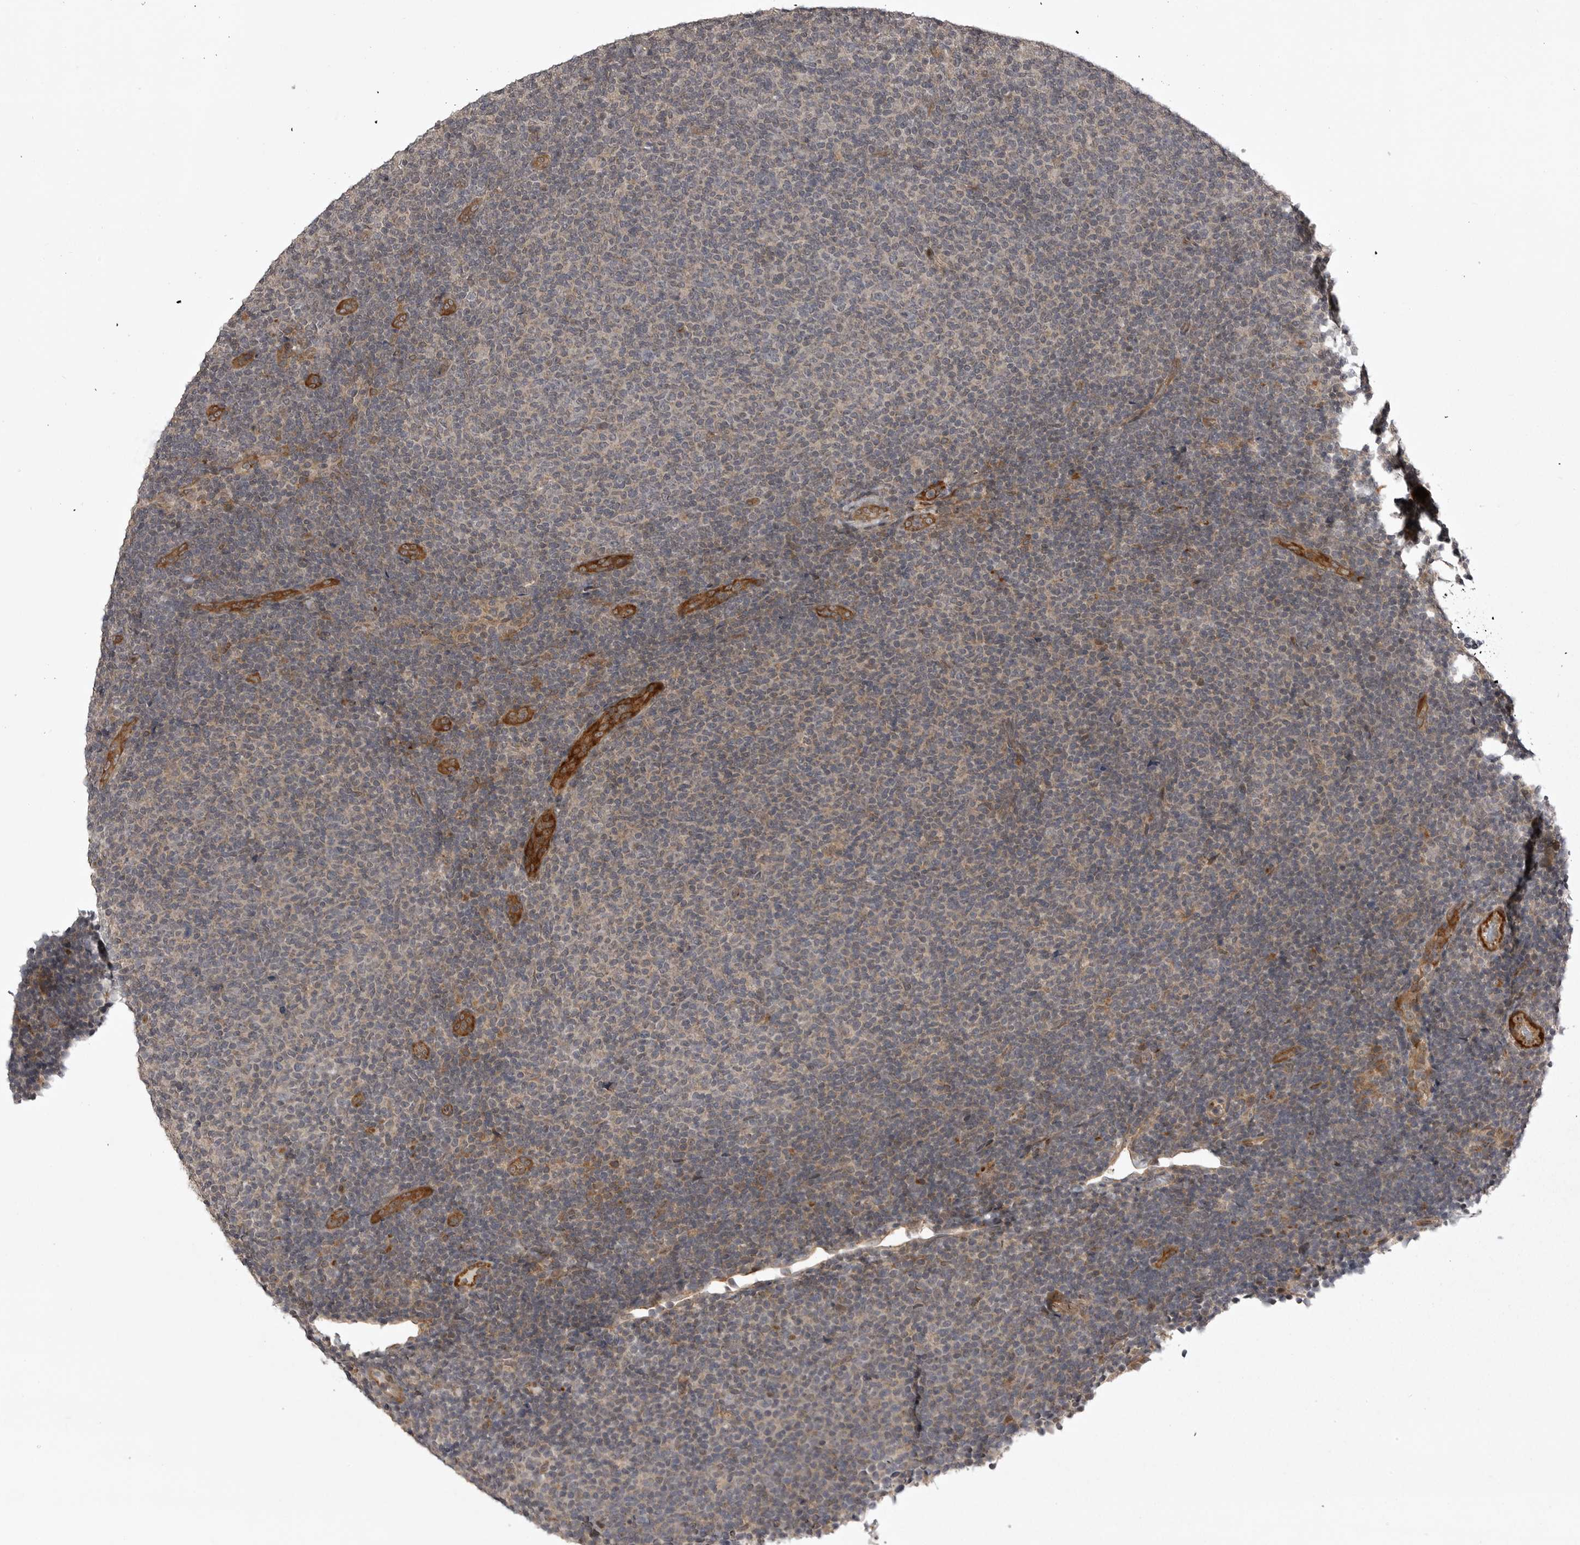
{"staining": {"intensity": "negative", "quantity": "none", "location": "none"}, "tissue": "lymphoma", "cell_type": "Tumor cells", "image_type": "cancer", "snomed": [{"axis": "morphology", "description": "Malignant lymphoma, non-Hodgkin's type, Low grade"}, {"axis": "topography", "description": "Lymph node"}], "caption": "Immunohistochemistry histopathology image of neoplastic tissue: lymphoma stained with DAB shows no significant protein staining in tumor cells.", "gene": "SNX16", "patient": {"sex": "male", "age": 66}}